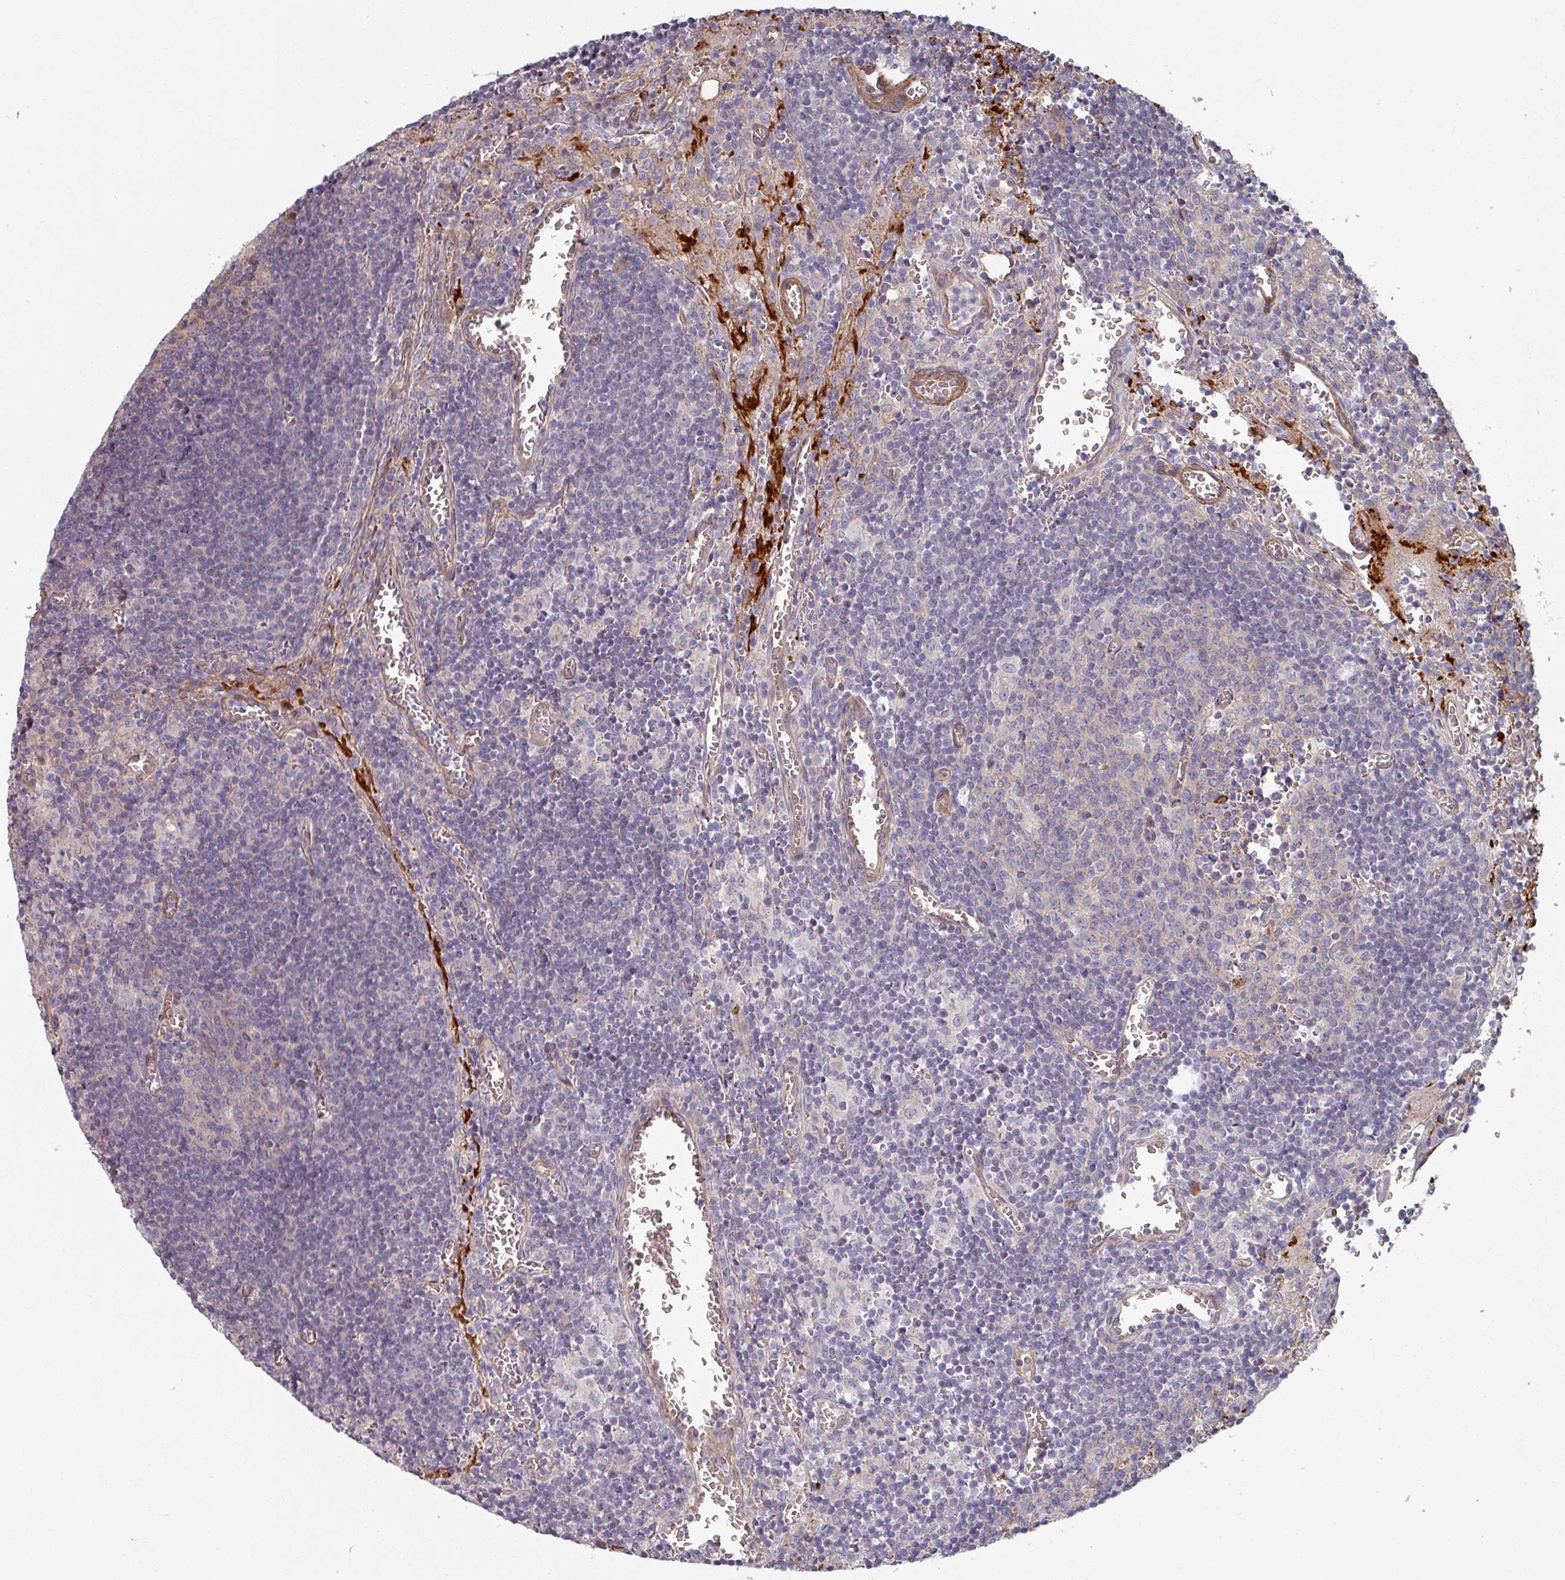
{"staining": {"intensity": "negative", "quantity": "none", "location": "none"}, "tissue": "lymph node", "cell_type": "Germinal center cells", "image_type": "normal", "snomed": [{"axis": "morphology", "description": "Normal tissue, NOS"}, {"axis": "topography", "description": "Lymph node"}], "caption": "The micrograph demonstrates no staining of germinal center cells in benign lymph node.", "gene": "C4BPB", "patient": {"sex": "male", "age": 50}}